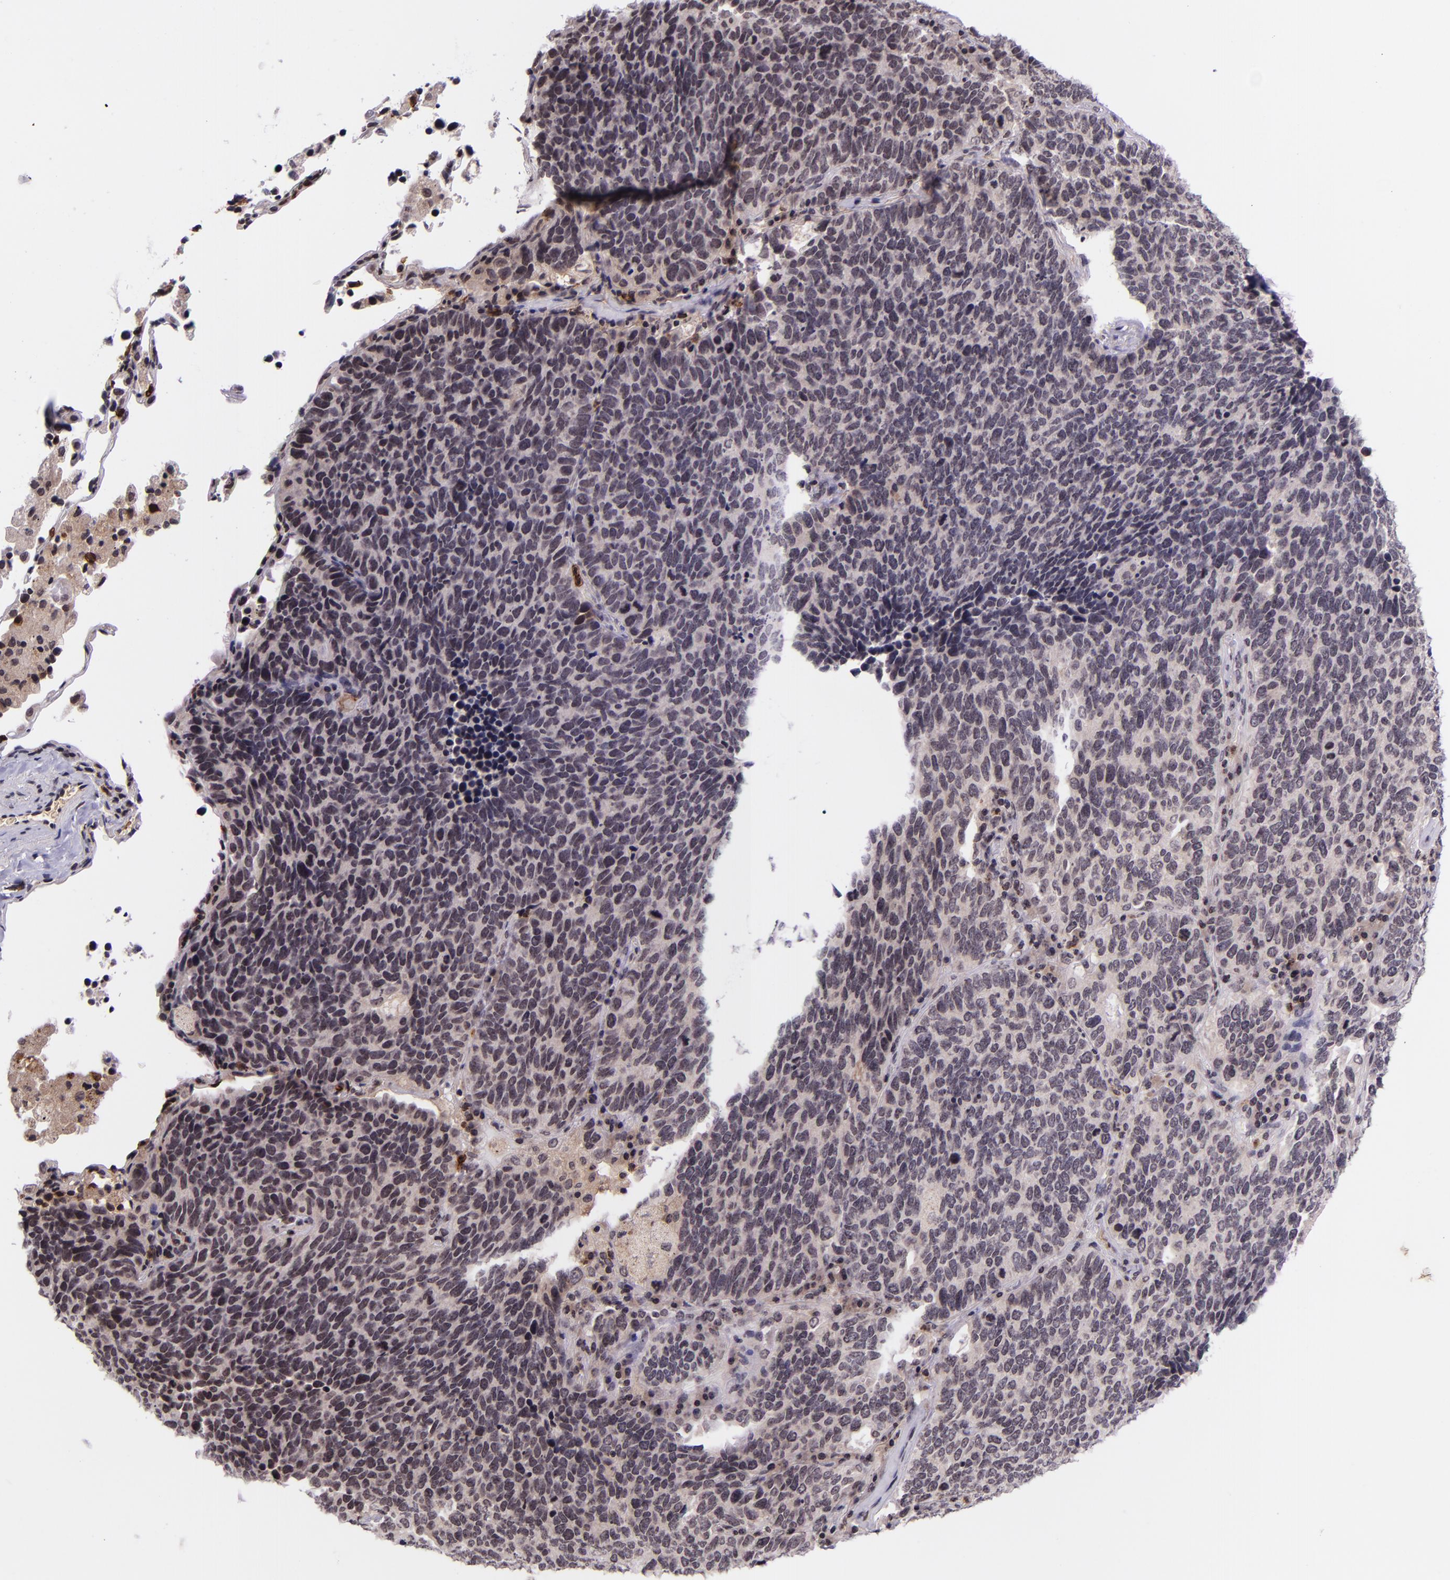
{"staining": {"intensity": "negative", "quantity": "none", "location": "none"}, "tissue": "lung cancer", "cell_type": "Tumor cells", "image_type": "cancer", "snomed": [{"axis": "morphology", "description": "Neoplasm, malignant, NOS"}, {"axis": "topography", "description": "Lung"}], "caption": "Lung cancer was stained to show a protein in brown. There is no significant staining in tumor cells.", "gene": "SELL", "patient": {"sex": "female", "age": 75}}